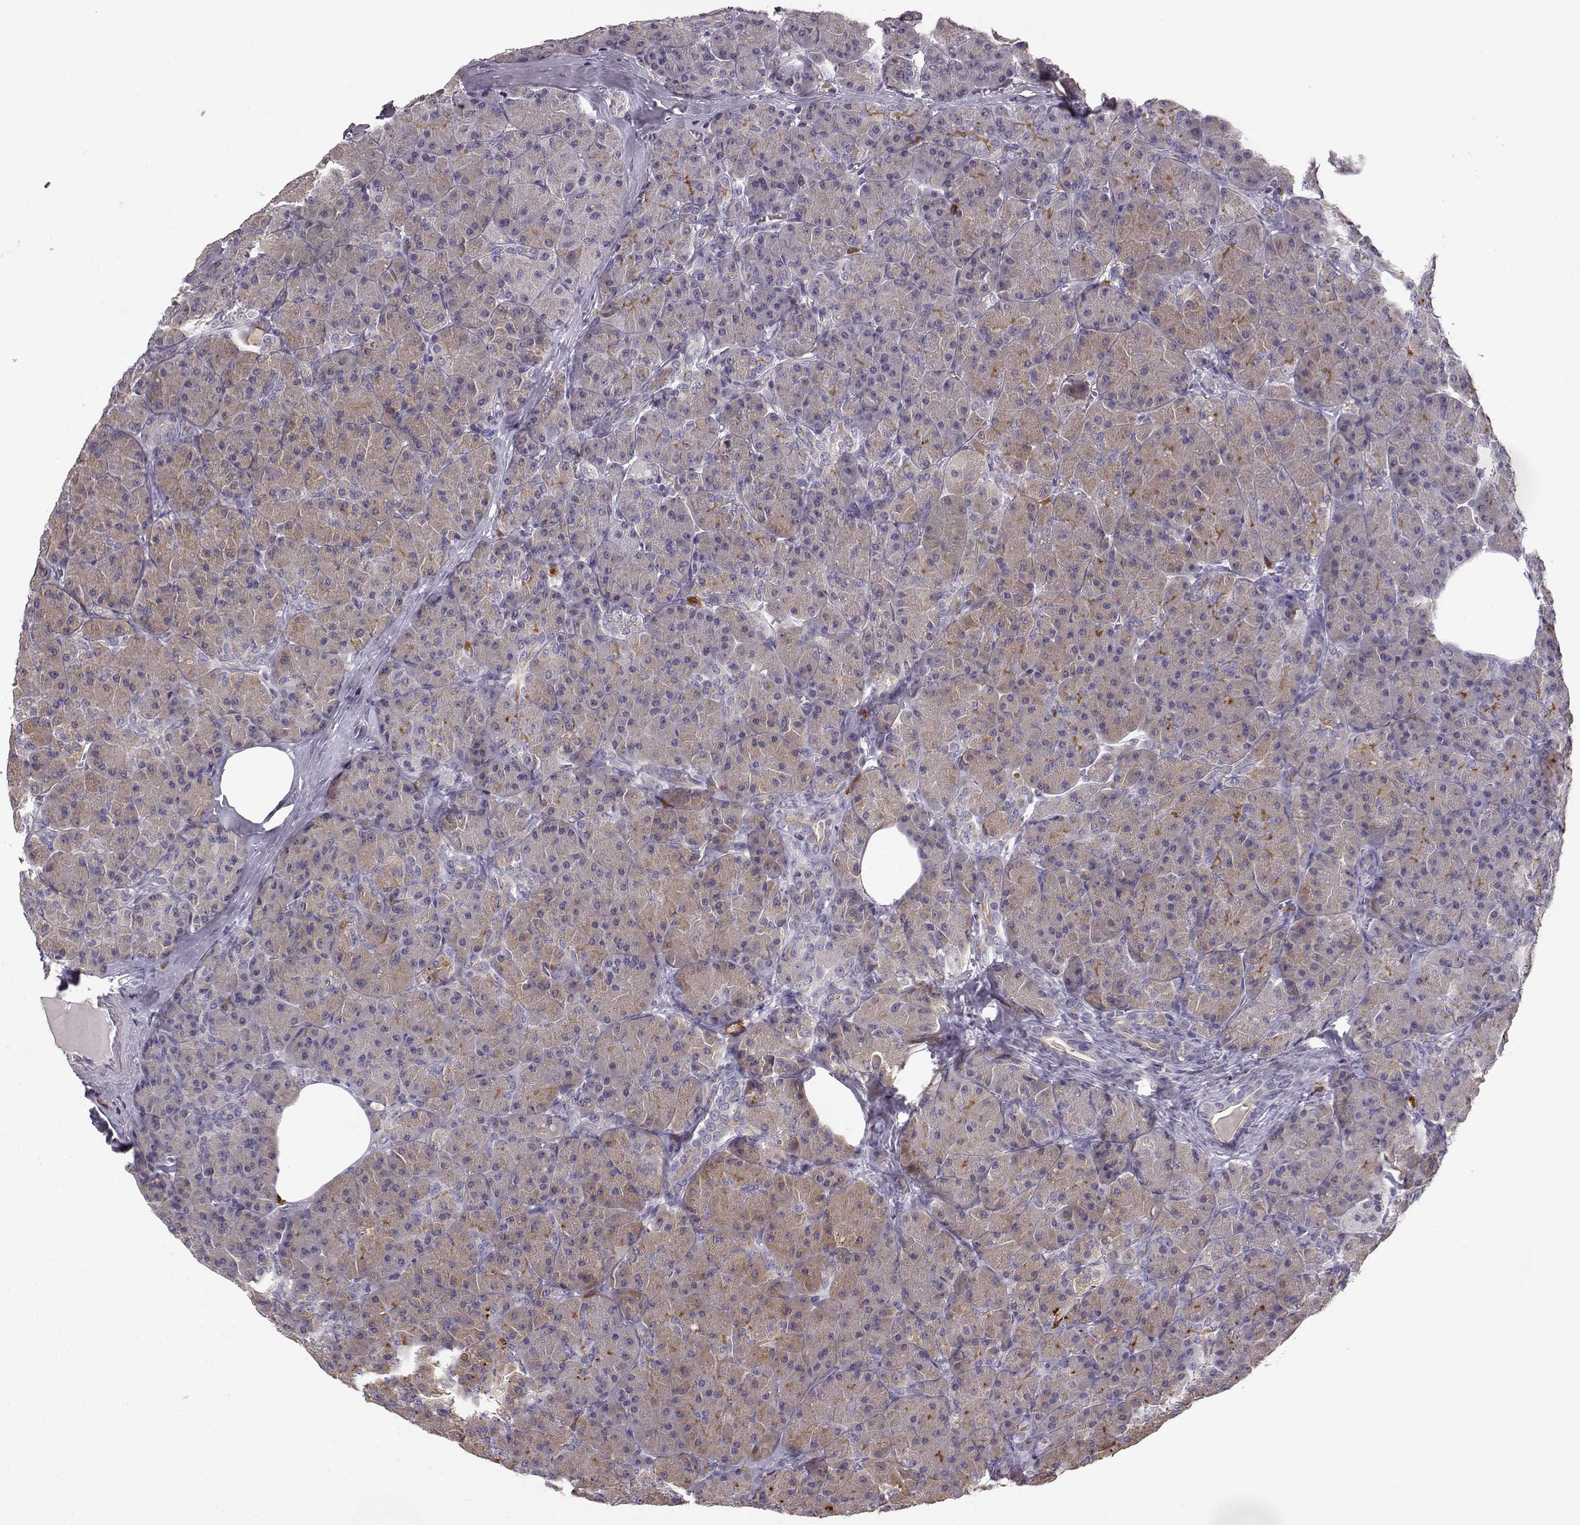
{"staining": {"intensity": "moderate", "quantity": ">75%", "location": "cytoplasmic/membranous"}, "tissue": "pancreas", "cell_type": "Exocrine glandular cells", "image_type": "normal", "snomed": [{"axis": "morphology", "description": "Normal tissue, NOS"}, {"axis": "topography", "description": "Pancreas"}], "caption": "Protein expression analysis of unremarkable pancreas exhibits moderate cytoplasmic/membranous expression in approximately >75% of exocrine glandular cells. The staining is performed using DAB brown chromogen to label protein expression. The nuclei are counter-stained blue using hematoxylin.", "gene": "GHR", "patient": {"sex": "male", "age": 57}}